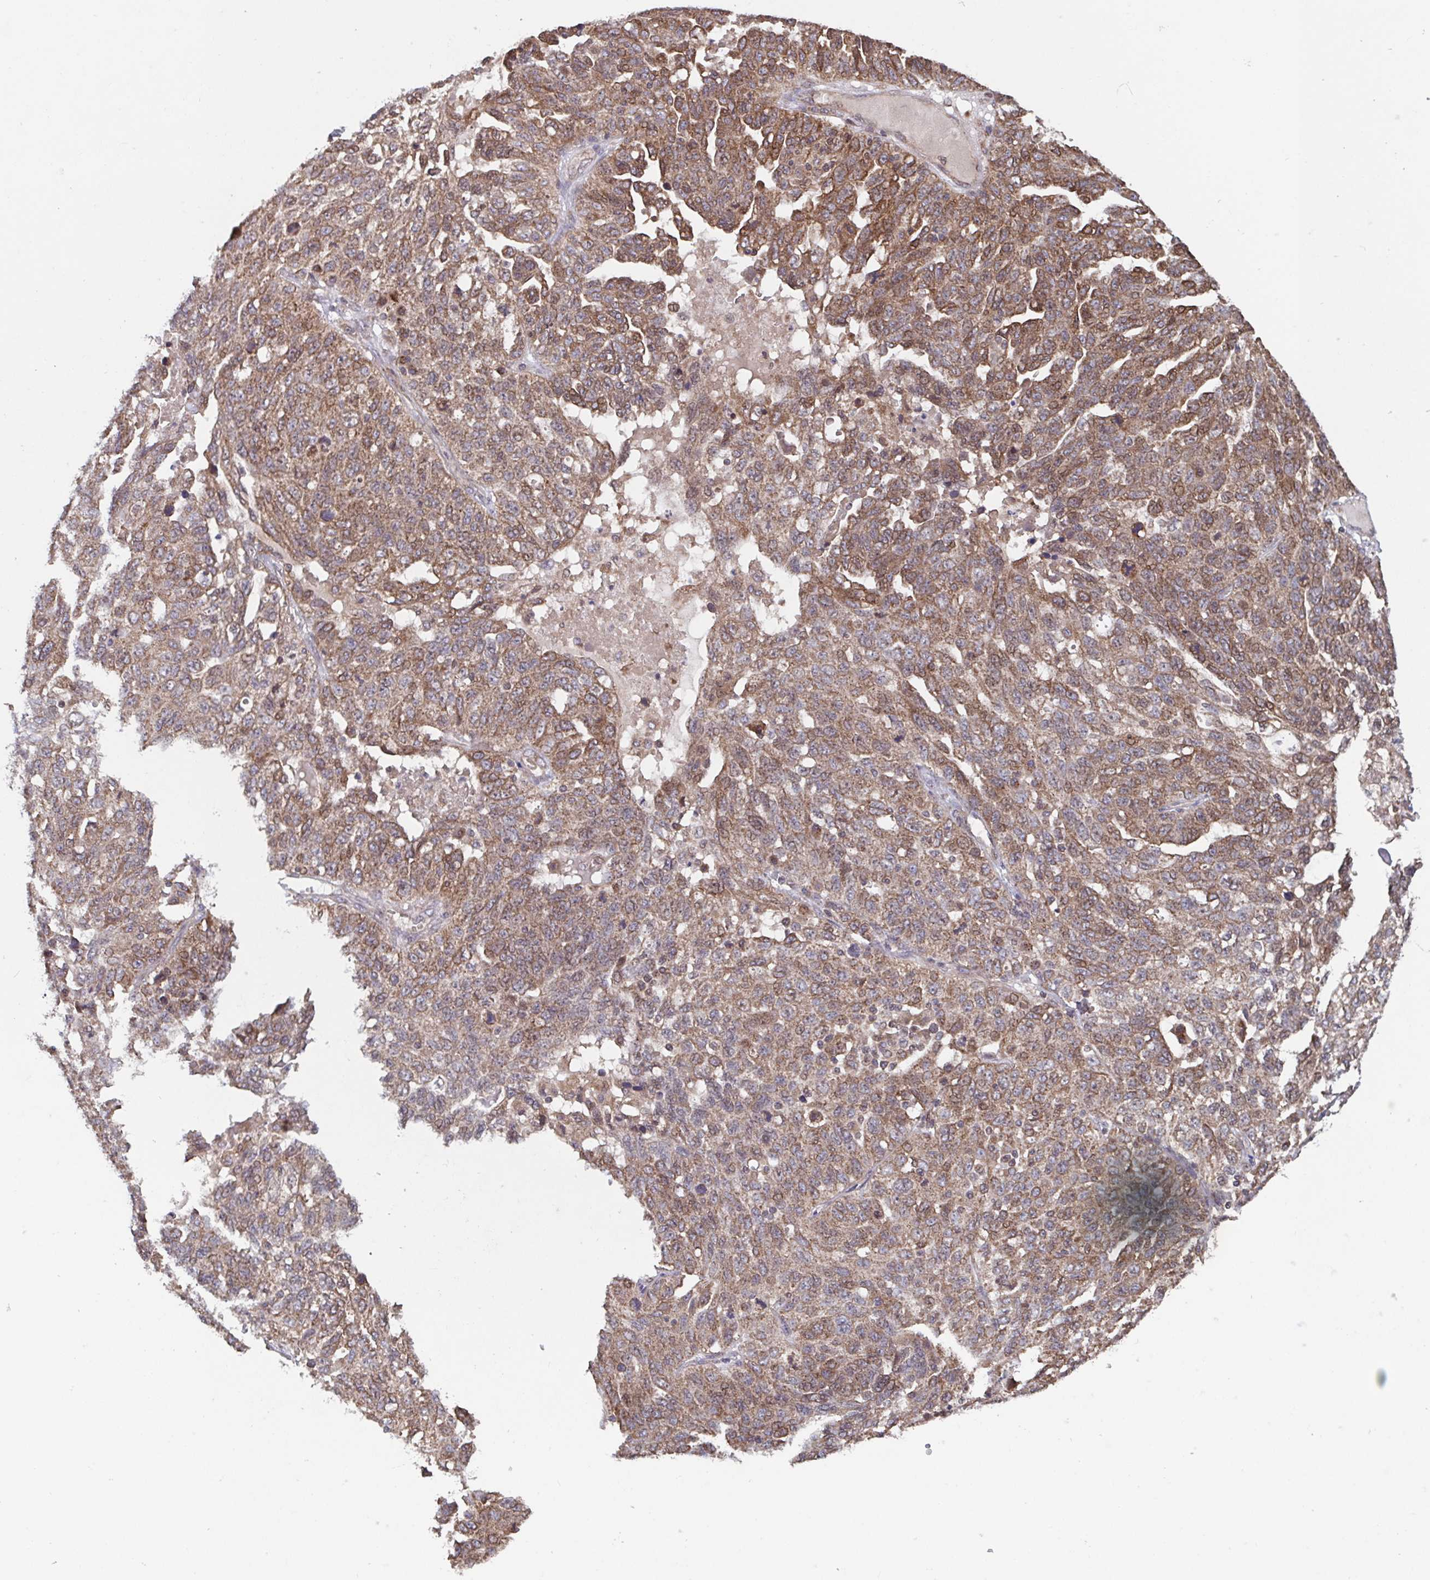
{"staining": {"intensity": "moderate", "quantity": ">75%", "location": "cytoplasmic/membranous"}, "tissue": "ovarian cancer", "cell_type": "Tumor cells", "image_type": "cancer", "snomed": [{"axis": "morphology", "description": "Cystadenocarcinoma, serous, NOS"}, {"axis": "topography", "description": "Ovary"}], "caption": "Ovarian cancer (serous cystadenocarcinoma) stained with DAB immunohistochemistry (IHC) demonstrates medium levels of moderate cytoplasmic/membranous expression in approximately >75% of tumor cells.", "gene": "COPB1", "patient": {"sex": "female", "age": 71}}